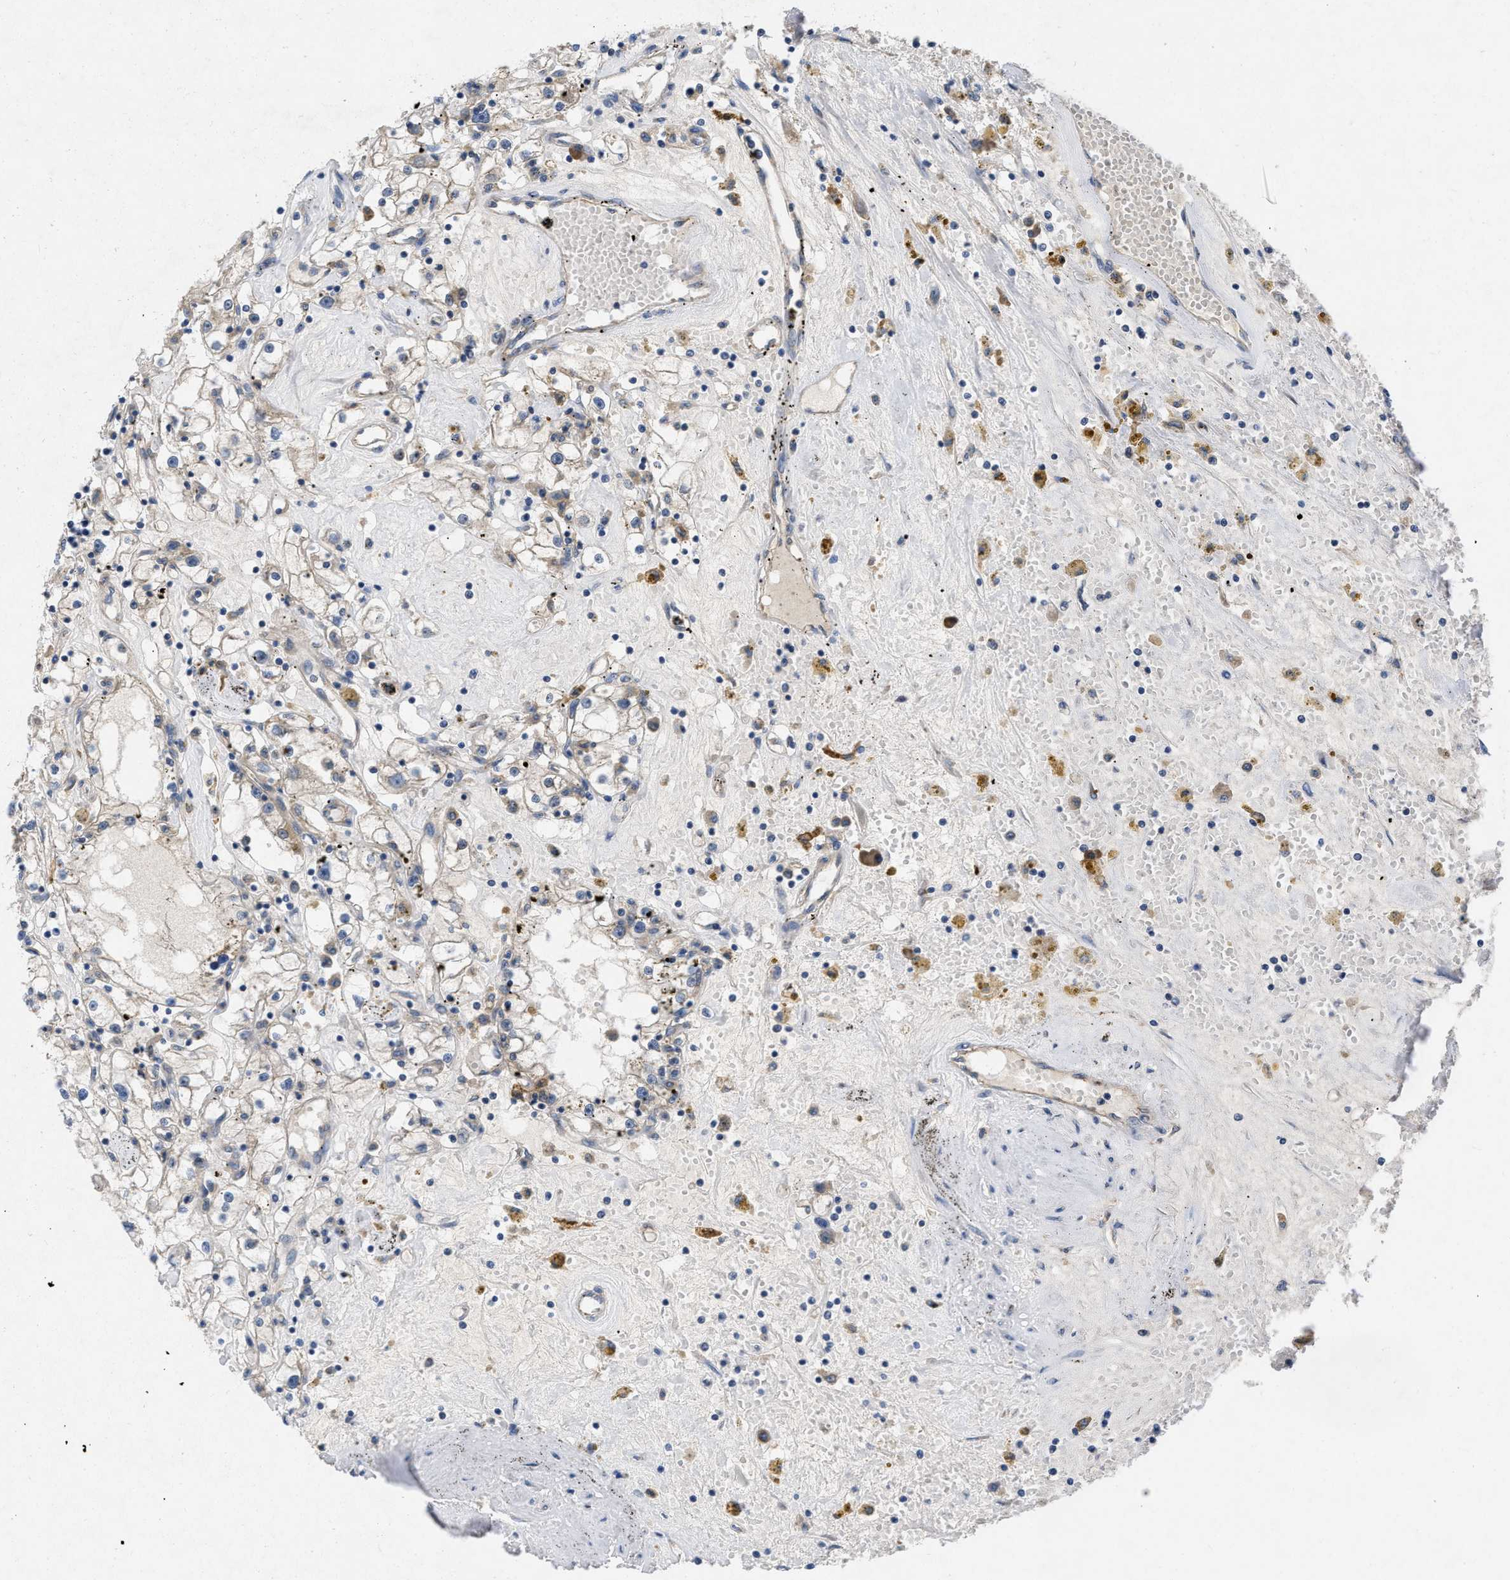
{"staining": {"intensity": "weak", "quantity": "25%-75%", "location": "cytoplasmic/membranous"}, "tissue": "renal cancer", "cell_type": "Tumor cells", "image_type": "cancer", "snomed": [{"axis": "morphology", "description": "Adenocarcinoma, NOS"}, {"axis": "topography", "description": "Kidney"}], "caption": "Renal adenocarcinoma stained for a protein (brown) shows weak cytoplasmic/membranous positive staining in approximately 25%-75% of tumor cells.", "gene": "TMEM131", "patient": {"sex": "male", "age": 56}}